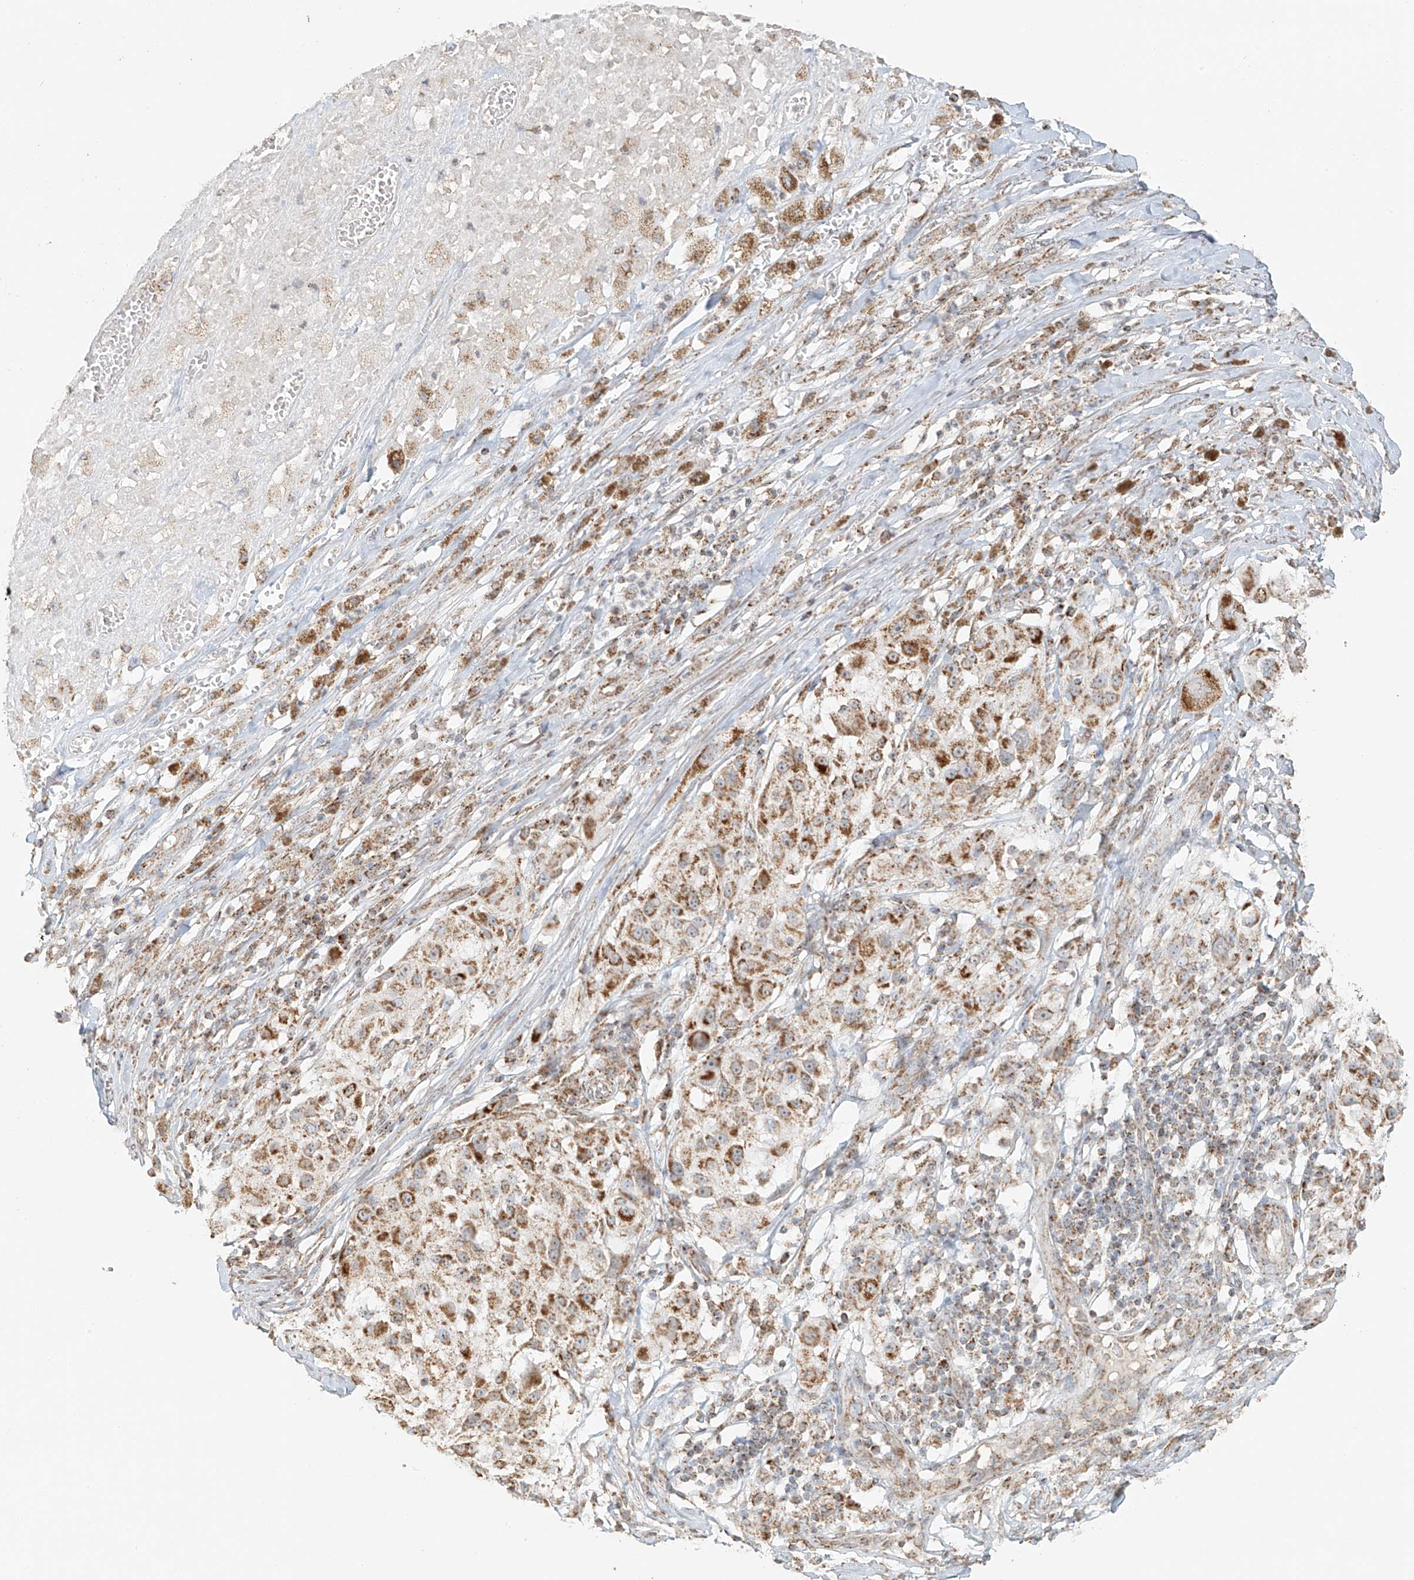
{"staining": {"intensity": "moderate", "quantity": ">75%", "location": "cytoplasmic/membranous"}, "tissue": "melanoma", "cell_type": "Tumor cells", "image_type": "cancer", "snomed": [{"axis": "morphology", "description": "Necrosis, NOS"}, {"axis": "morphology", "description": "Malignant melanoma, NOS"}, {"axis": "topography", "description": "Skin"}], "caption": "Immunohistochemical staining of human malignant melanoma displays medium levels of moderate cytoplasmic/membranous protein staining in approximately >75% of tumor cells.", "gene": "MIPEP", "patient": {"sex": "female", "age": 87}}